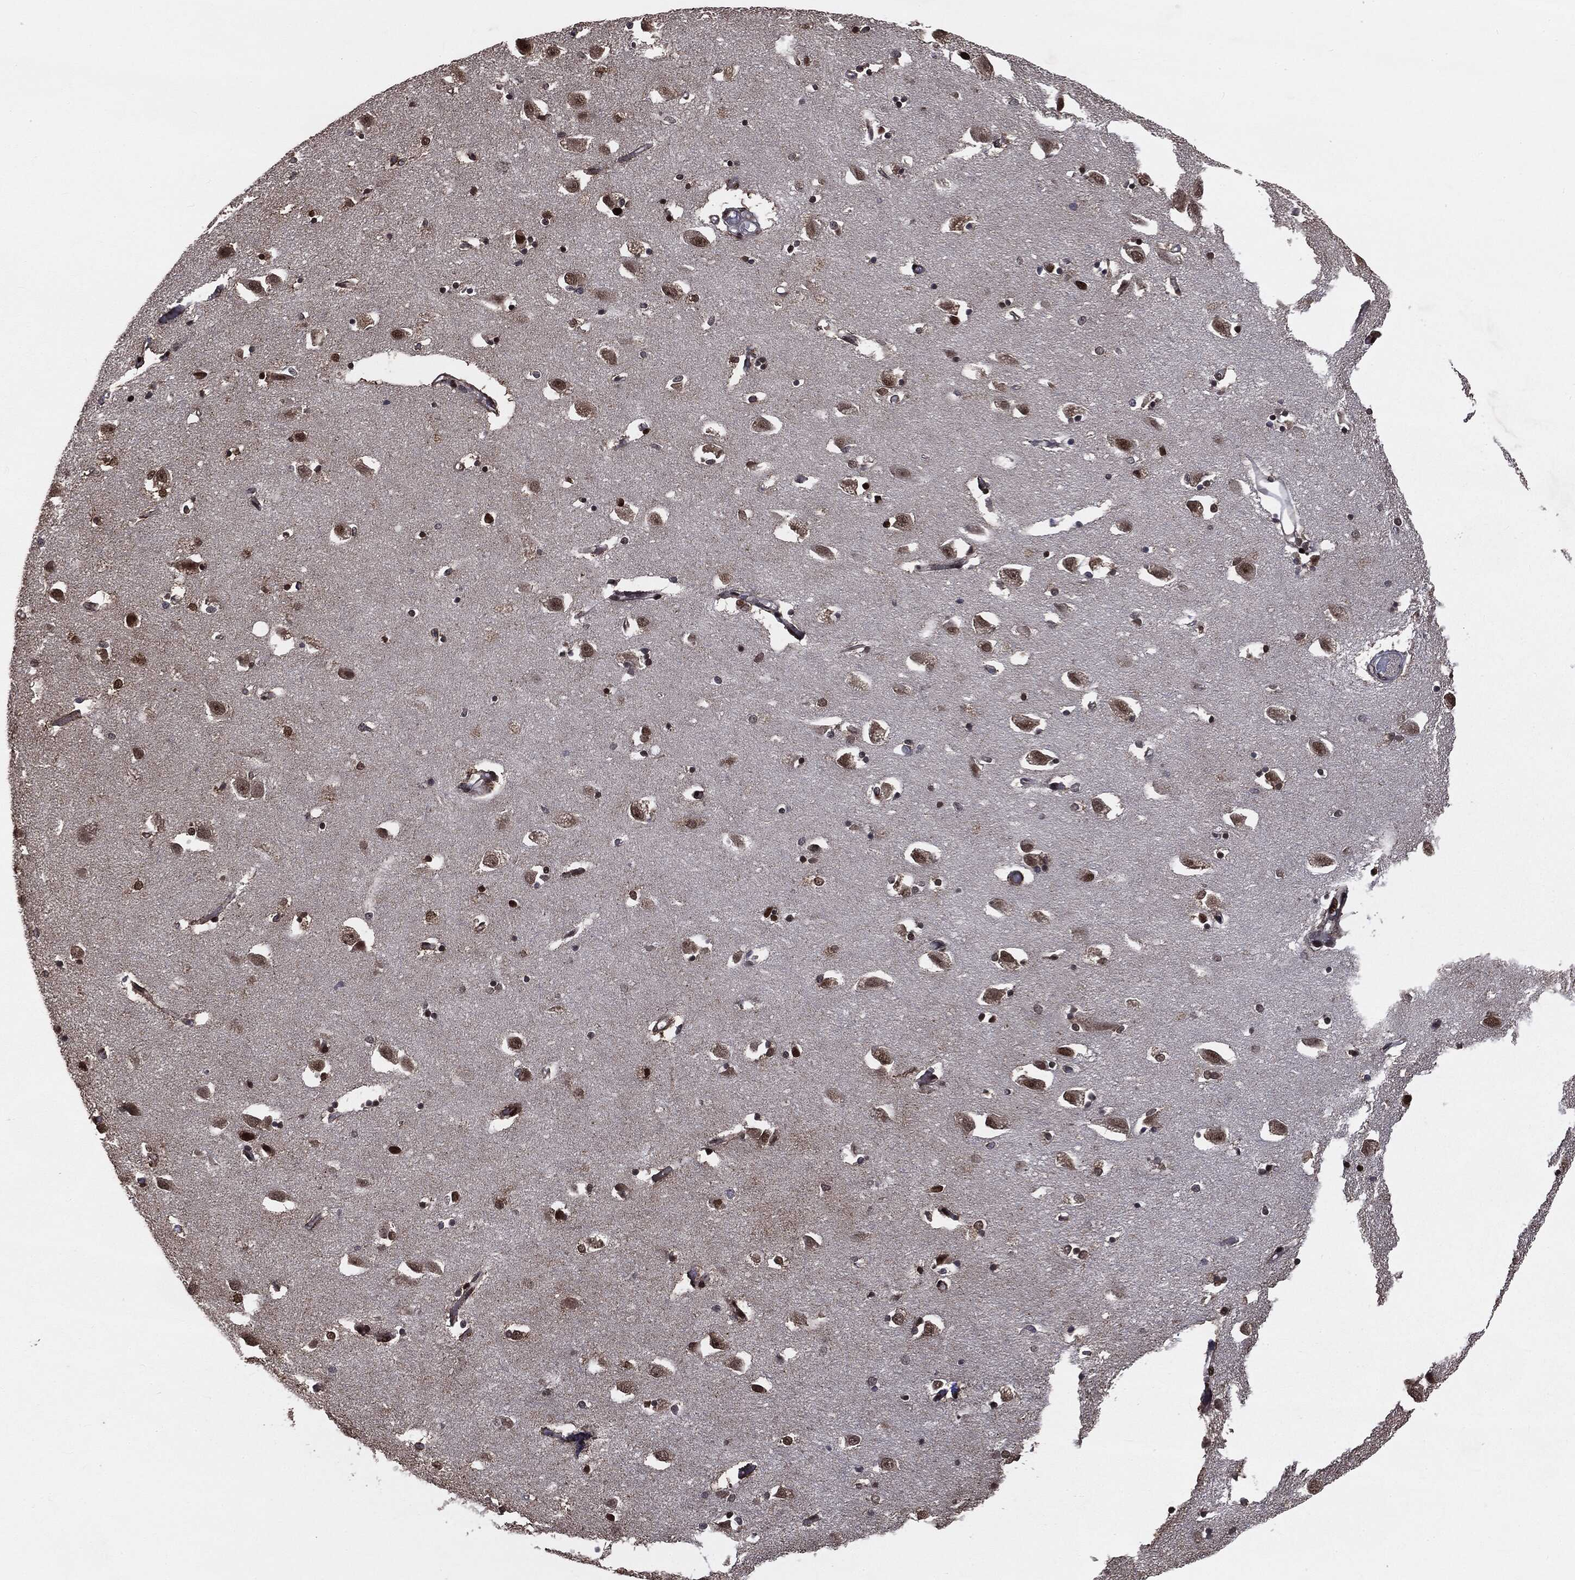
{"staining": {"intensity": "strong", "quantity": "25%-75%", "location": "nuclear"}, "tissue": "hippocampus", "cell_type": "Glial cells", "image_type": "normal", "snomed": [{"axis": "morphology", "description": "Normal tissue, NOS"}, {"axis": "topography", "description": "Lateral ventricle wall"}, {"axis": "topography", "description": "Hippocampus"}], "caption": "The photomicrograph exhibits immunohistochemical staining of unremarkable hippocampus. There is strong nuclear expression is appreciated in approximately 25%-75% of glial cells.", "gene": "DVL2", "patient": {"sex": "female", "age": 63}}